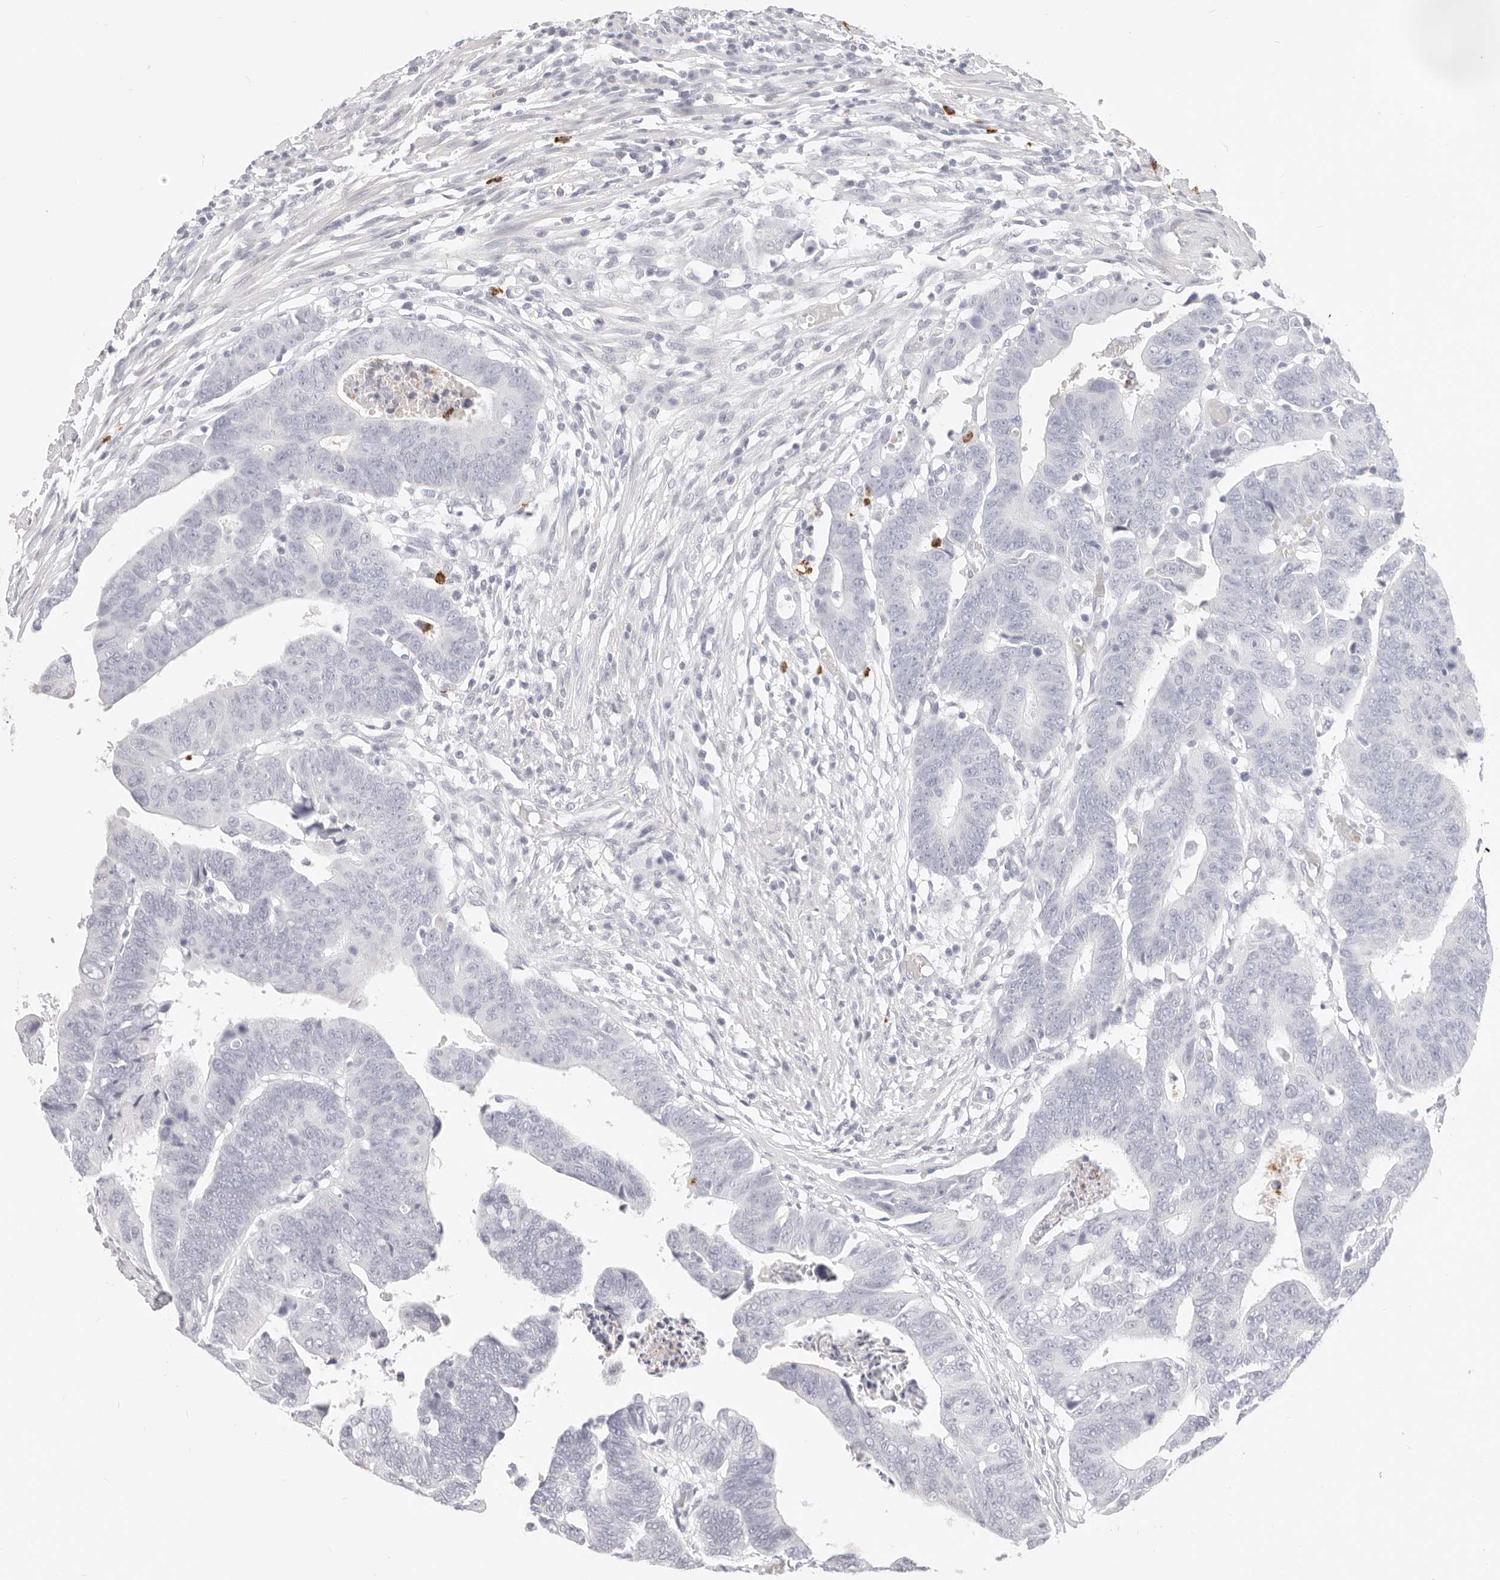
{"staining": {"intensity": "negative", "quantity": "none", "location": "none"}, "tissue": "colorectal cancer", "cell_type": "Tumor cells", "image_type": "cancer", "snomed": [{"axis": "morphology", "description": "Adenocarcinoma, NOS"}, {"axis": "topography", "description": "Rectum"}], "caption": "This photomicrograph is of colorectal adenocarcinoma stained with immunohistochemistry (IHC) to label a protein in brown with the nuclei are counter-stained blue. There is no positivity in tumor cells.", "gene": "CAMP", "patient": {"sex": "female", "age": 65}}